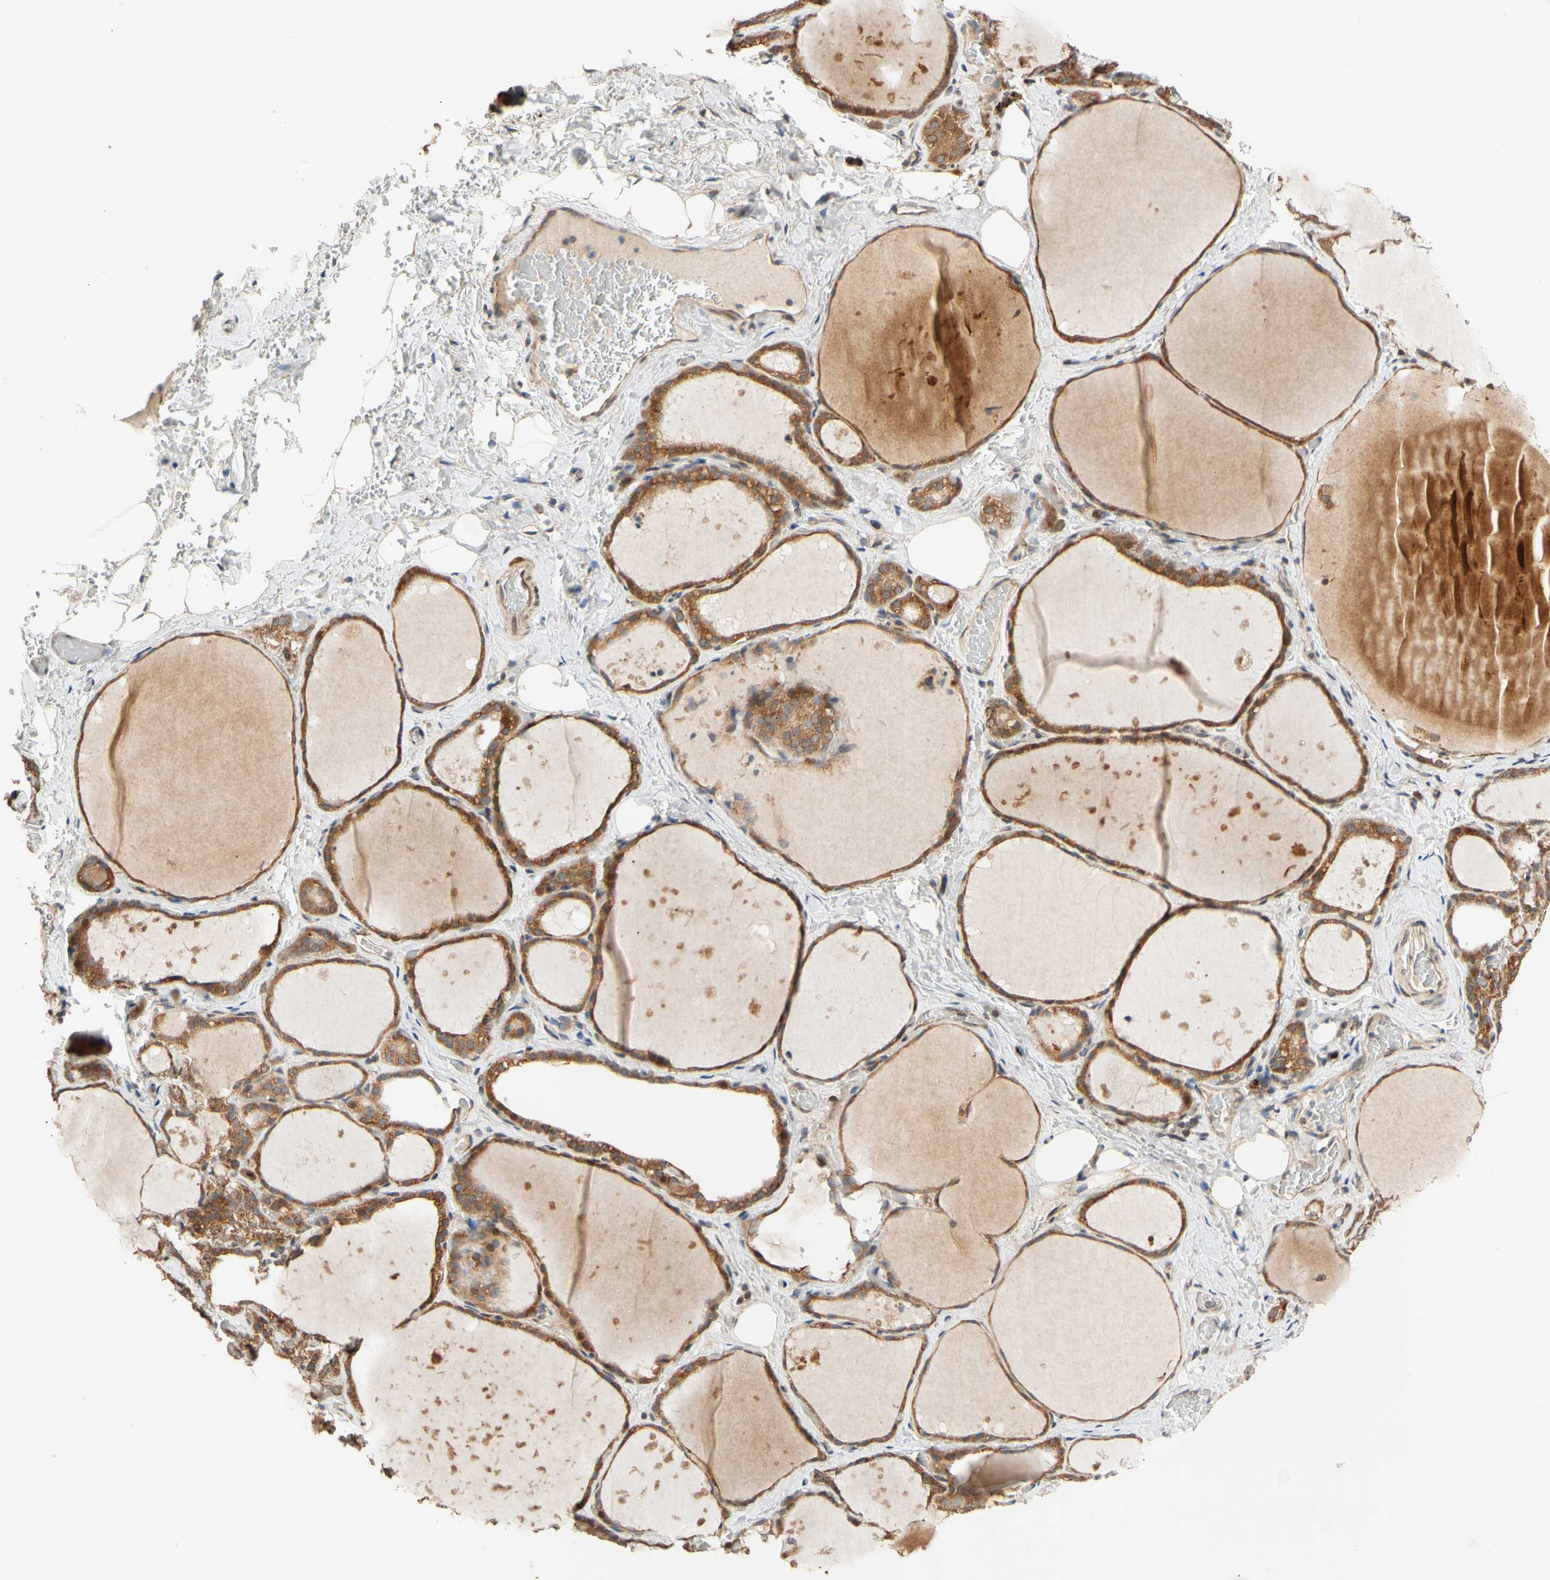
{"staining": {"intensity": "moderate", "quantity": ">75%", "location": "cytoplasmic/membranous"}, "tissue": "thyroid gland", "cell_type": "Glandular cells", "image_type": "normal", "snomed": [{"axis": "morphology", "description": "Normal tissue, NOS"}, {"axis": "topography", "description": "Thyroid gland"}], "caption": "Immunohistochemistry of benign human thyroid gland demonstrates medium levels of moderate cytoplasmic/membranous positivity in about >75% of glandular cells.", "gene": "ANKHD1", "patient": {"sex": "male", "age": 61}}